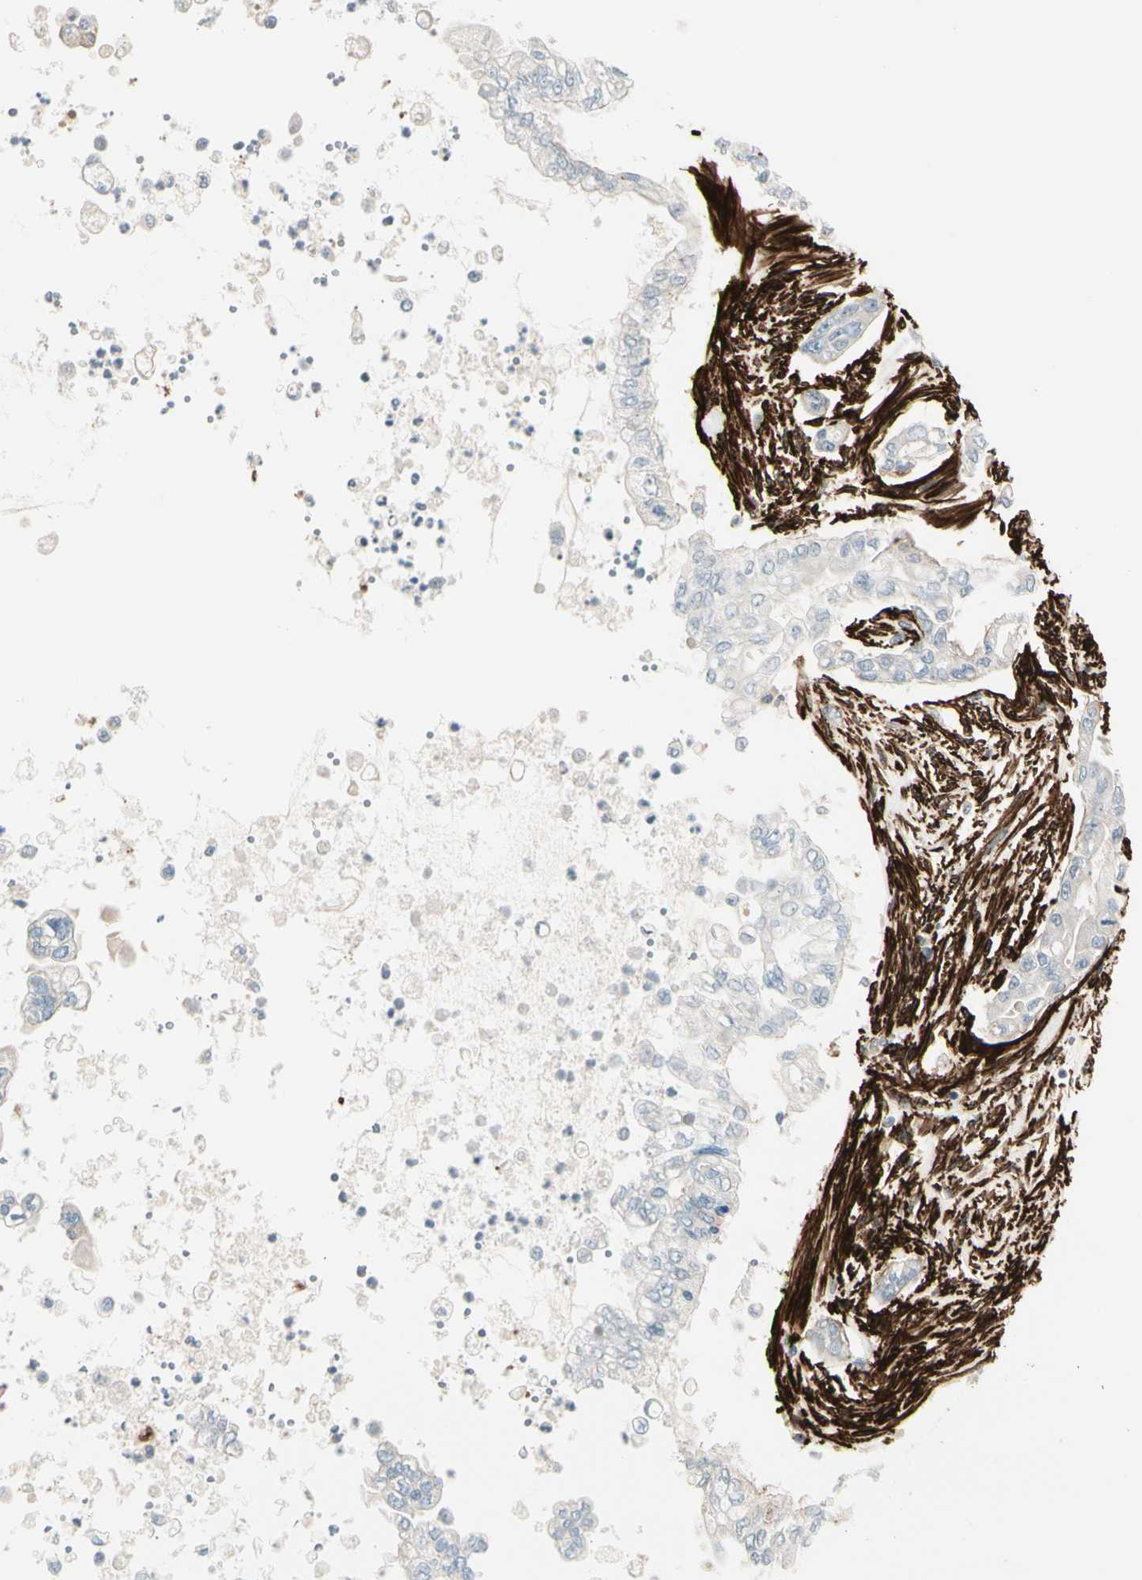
{"staining": {"intensity": "negative", "quantity": "none", "location": "none"}, "tissue": "pancreatic cancer", "cell_type": "Tumor cells", "image_type": "cancer", "snomed": [{"axis": "morphology", "description": "Normal tissue, NOS"}, {"axis": "topography", "description": "Pancreas"}], "caption": "The IHC photomicrograph has no significant staining in tumor cells of pancreatic cancer tissue. The staining was performed using DAB to visualize the protein expression in brown, while the nuclei were stained in blue with hematoxylin (Magnification: 20x).", "gene": "CALD1", "patient": {"sex": "male", "age": 42}}